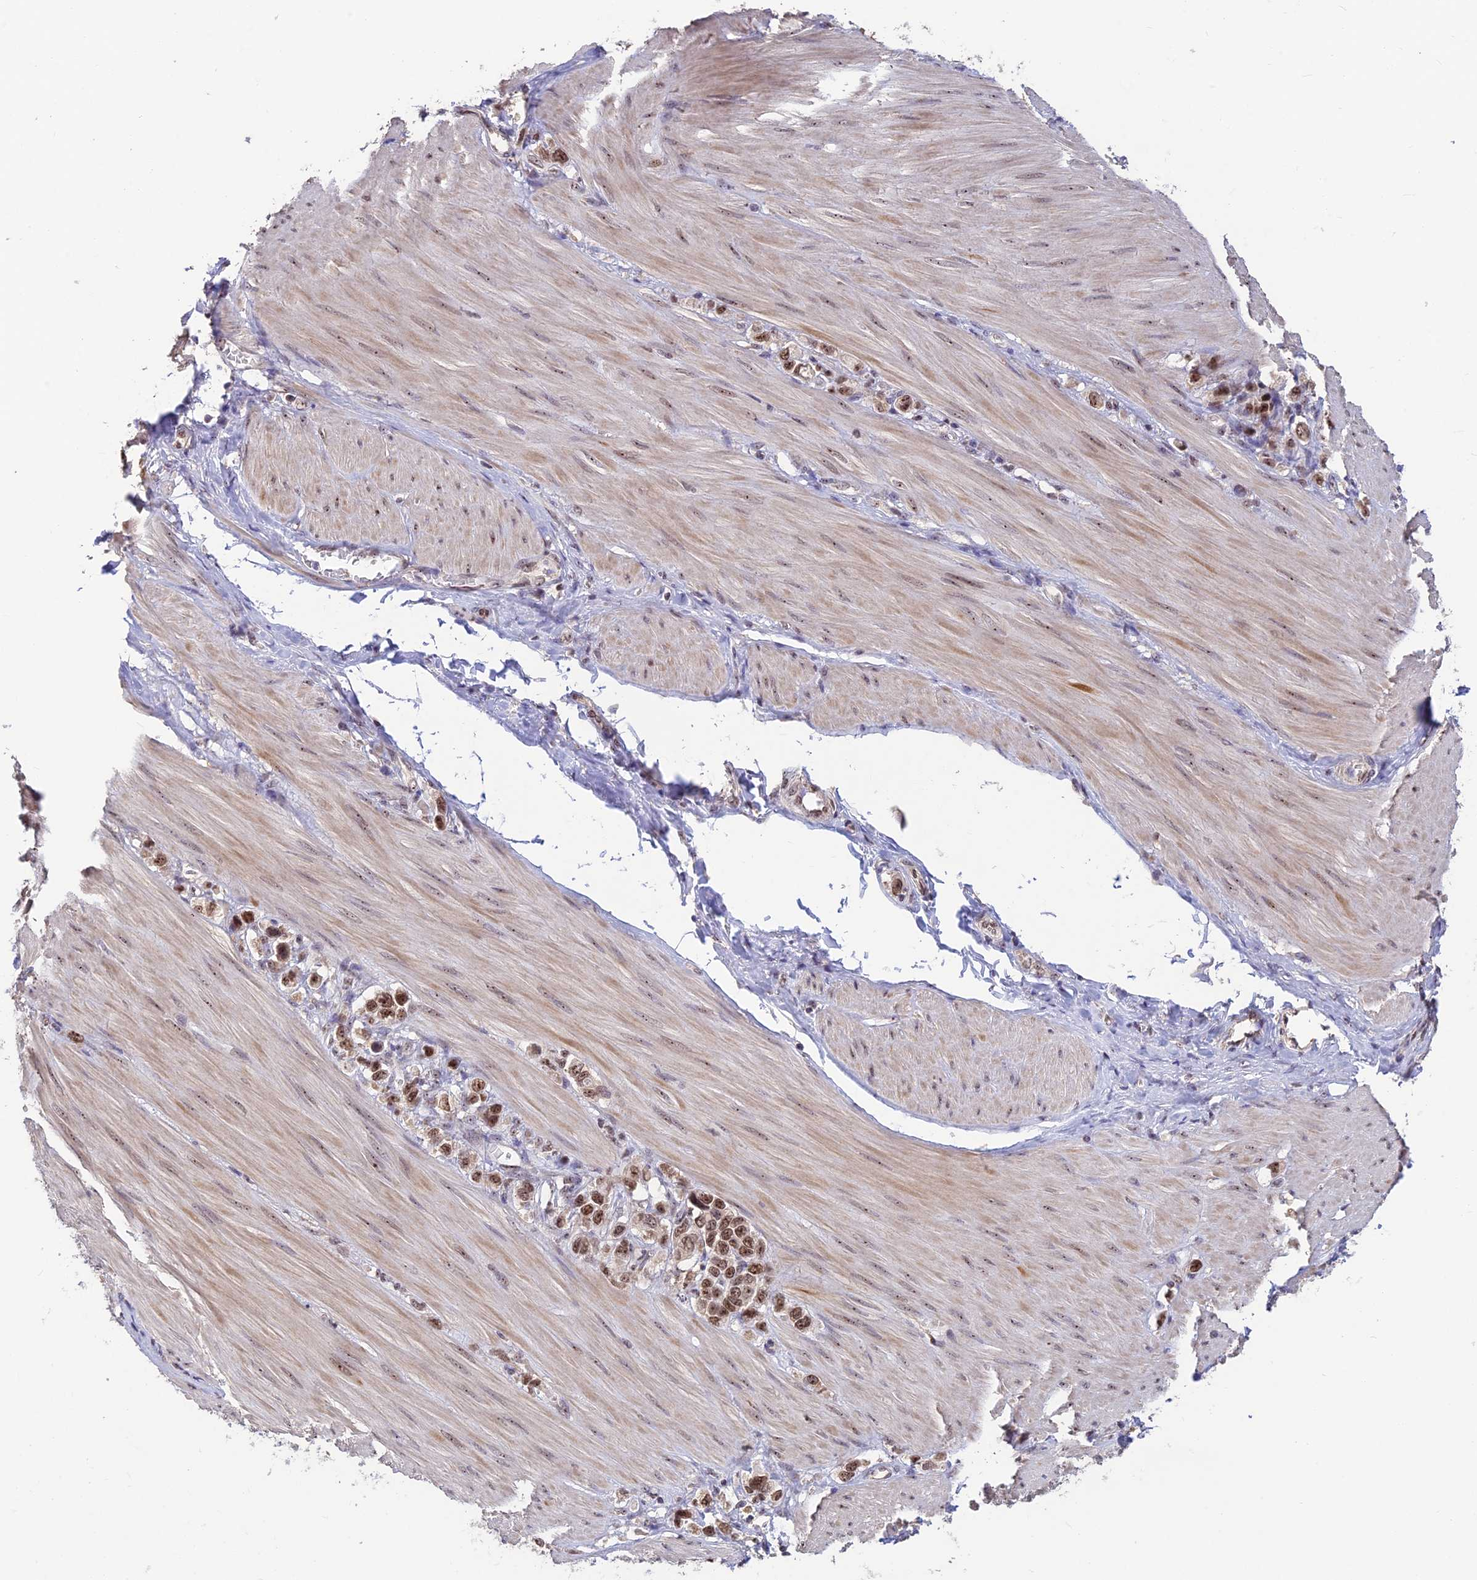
{"staining": {"intensity": "strong", "quantity": ">75%", "location": "nuclear"}, "tissue": "stomach cancer", "cell_type": "Tumor cells", "image_type": "cancer", "snomed": [{"axis": "morphology", "description": "Adenocarcinoma, NOS"}, {"axis": "topography", "description": "Stomach"}], "caption": "DAB immunohistochemical staining of human stomach adenocarcinoma shows strong nuclear protein expression in approximately >75% of tumor cells.", "gene": "POLR1G", "patient": {"sex": "female", "age": 65}}